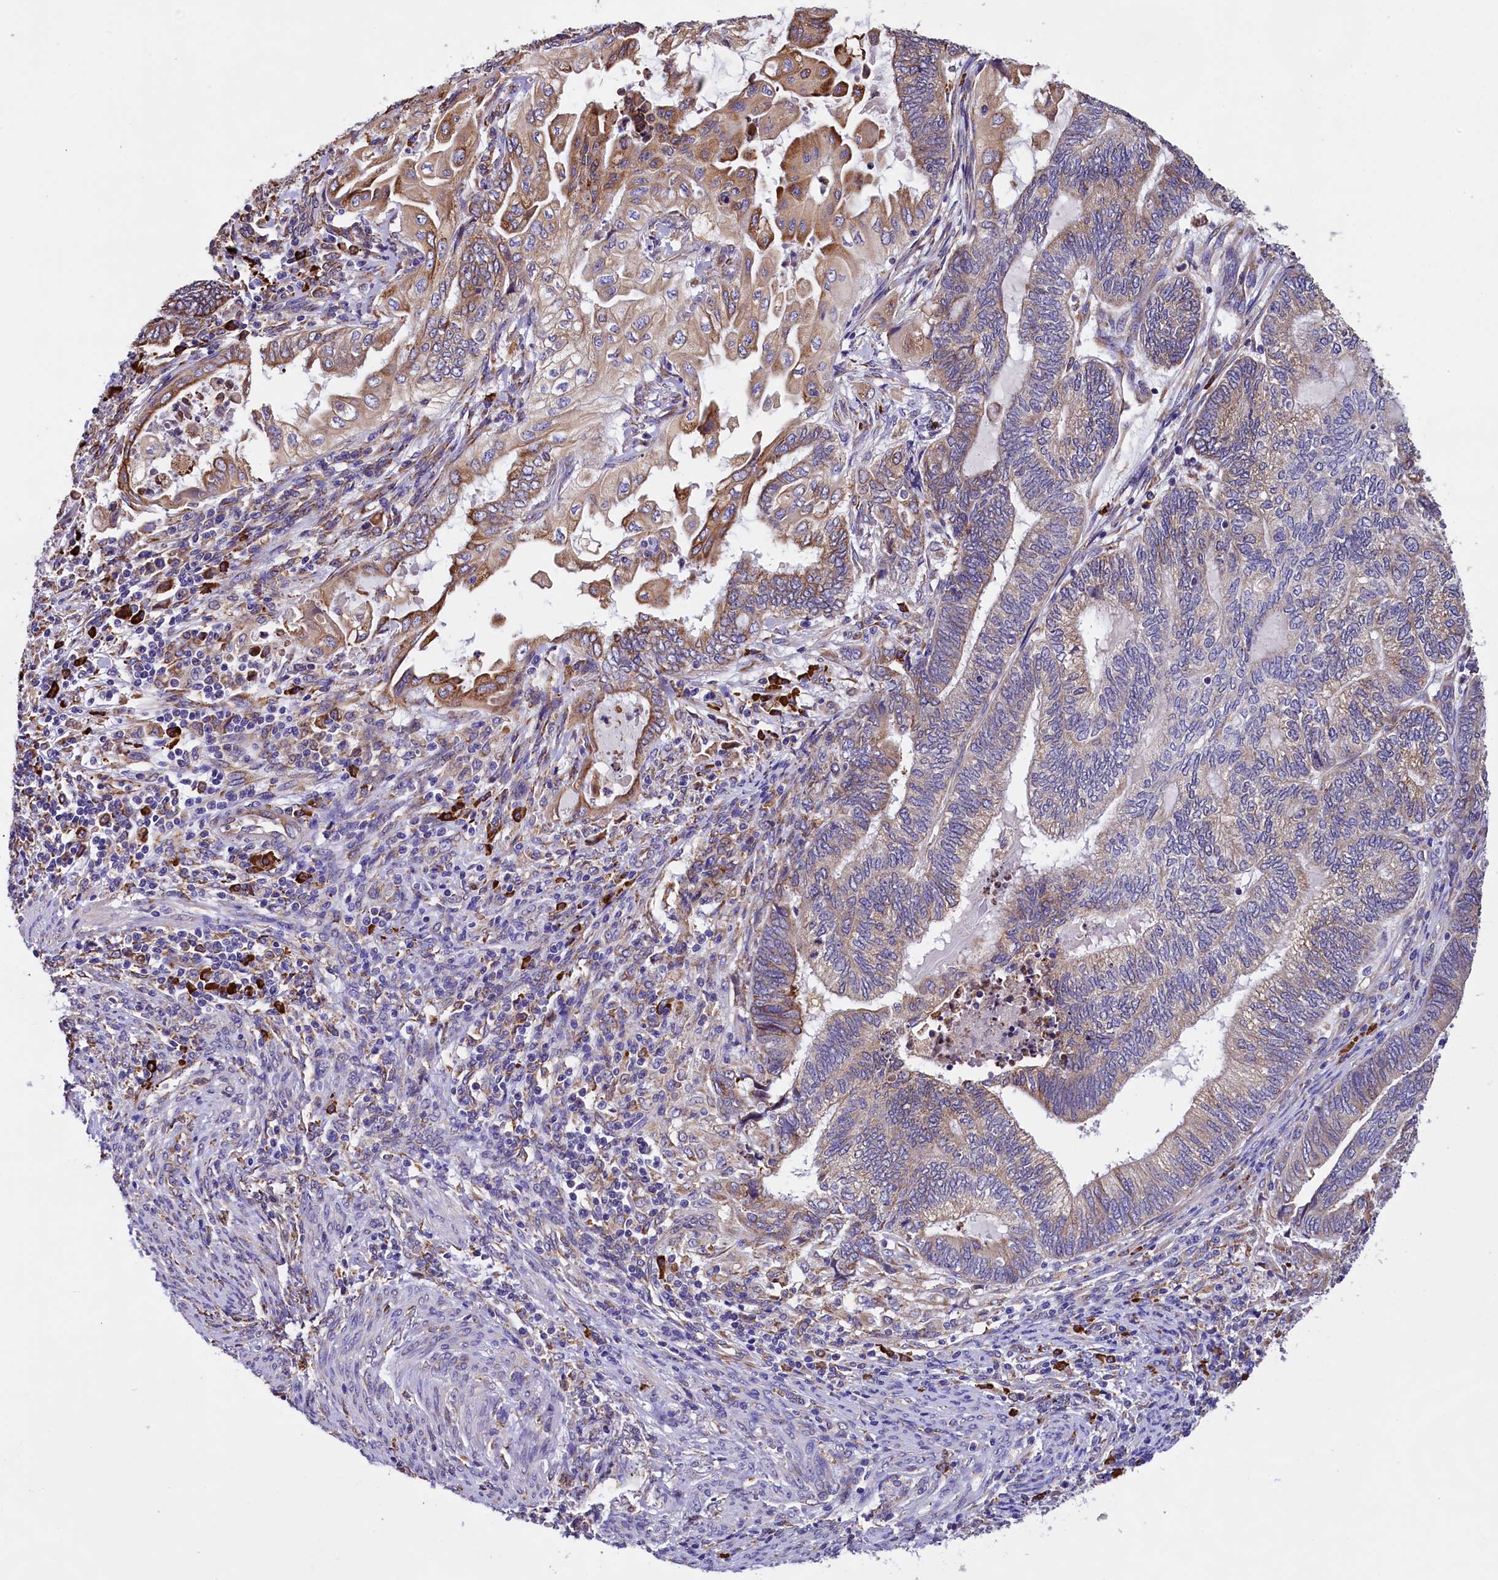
{"staining": {"intensity": "moderate", "quantity": "25%-75%", "location": "cytoplasmic/membranous"}, "tissue": "endometrial cancer", "cell_type": "Tumor cells", "image_type": "cancer", "snomed": [{"axis": "morphology", "description": "Adenocarcinoma, NOS"}, {"axis": "topography", "description": "Uterus"}, {"axis": "topography", "description": "Endometrium"}], "caption": "Endometrial cancer stained with a protein marker demonstrates moderate staining in tumor cells.", "gene": "CAPS2", "patient": {"sex": "female", "age": 70}}